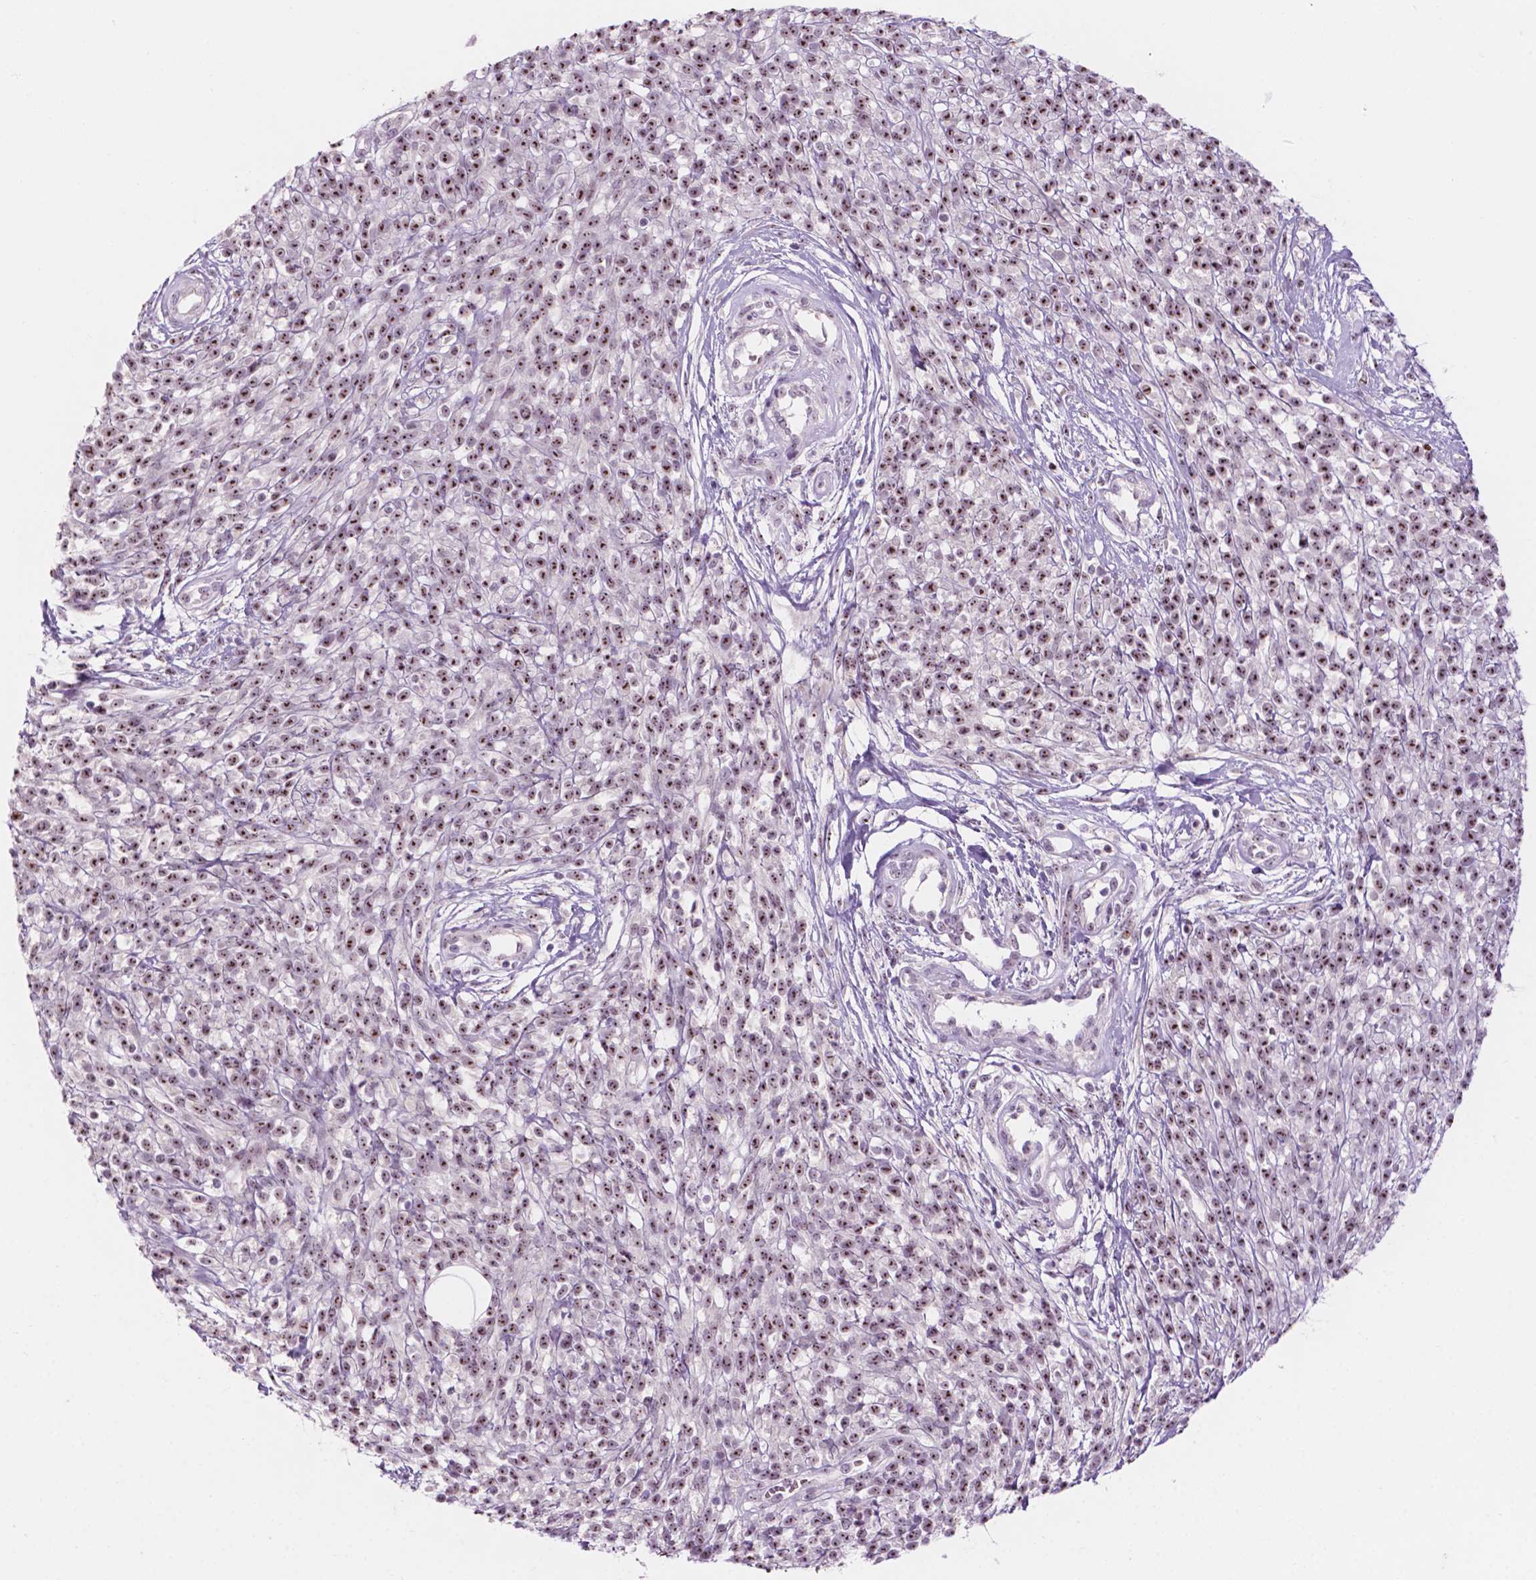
{"staining": {"intensity": "moderate", "quantity": ">75%", "location": "nuclear"}, "tissue": "melanoma", "cell_type": "Tumor cells", "image_type": "cancer", "snomed": [{"axis": "morphology", "description": "Malignant melanoma, NOS"}, {"axis": "topography", "description": "Skin"}, {"axis": "topography", "description": "Skin of trunk"}], "caption": "Brown immunohistochemical staining in malignant melanoma exhibits moderate nuclear staining in approximately >75% of tumor cells.", "gene": "ZNF853", "patient": {"sex": "male", "age": 74}}